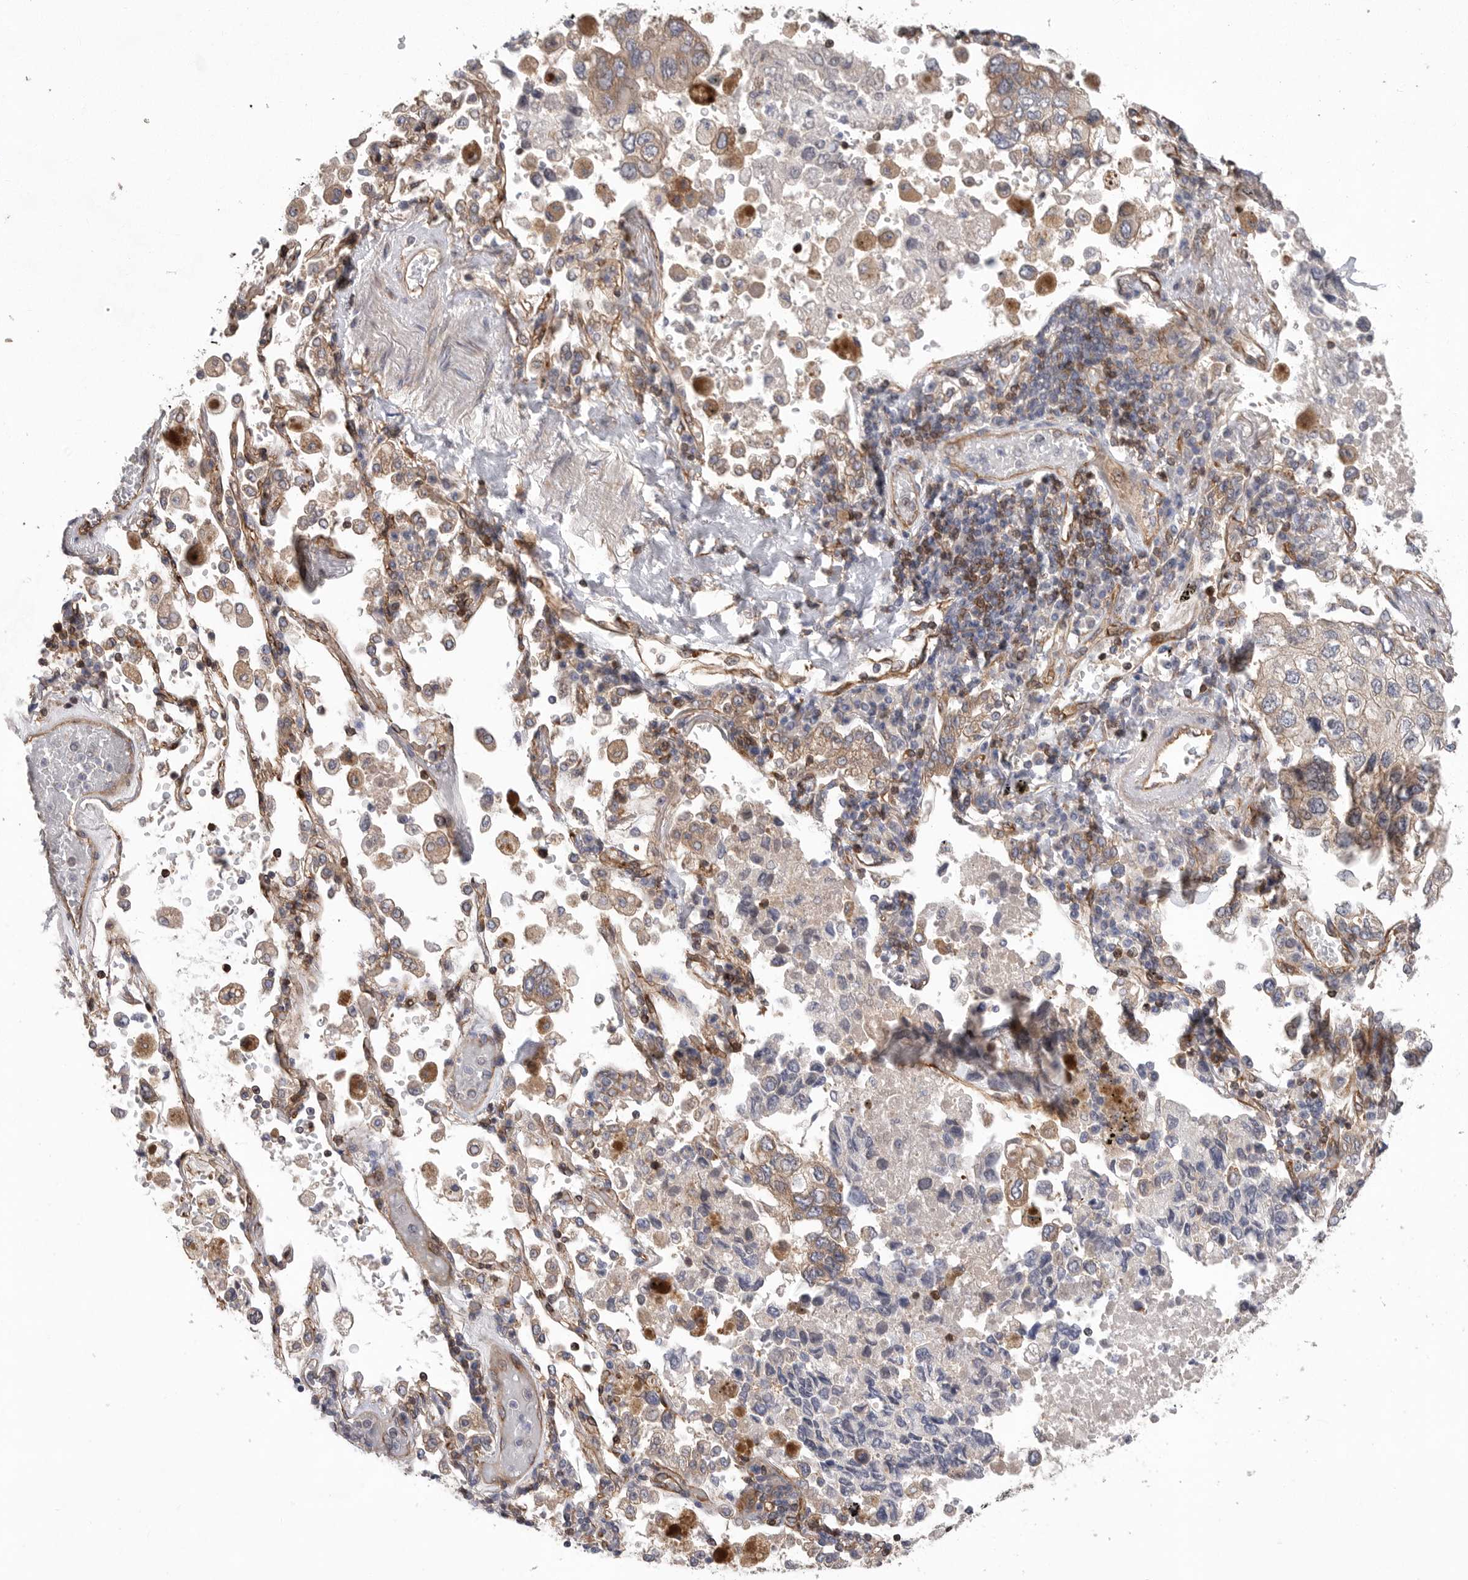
{"staining": {"intensity": "moderate", "quantity": "<25%", "location": "cytoplasmic/membranous"}, "tissue": "lung cancer", "cell_type": "Tumor cells", "image_type": "cancer", "snomed": [{"axis": "morphology", "description": "Adenocarcinoma, NOS"}, {"axis": "topography", "description": "Lung"}], "caption": "There is low levels of moderate cytoplasmic/membranous positivity in tumor cells of lung adenocarcinoma, as demonstrated by immunohistochemical staining (brown color).", "gene": "PRKCH", "patient": {"sex": "male", "age": 63}}